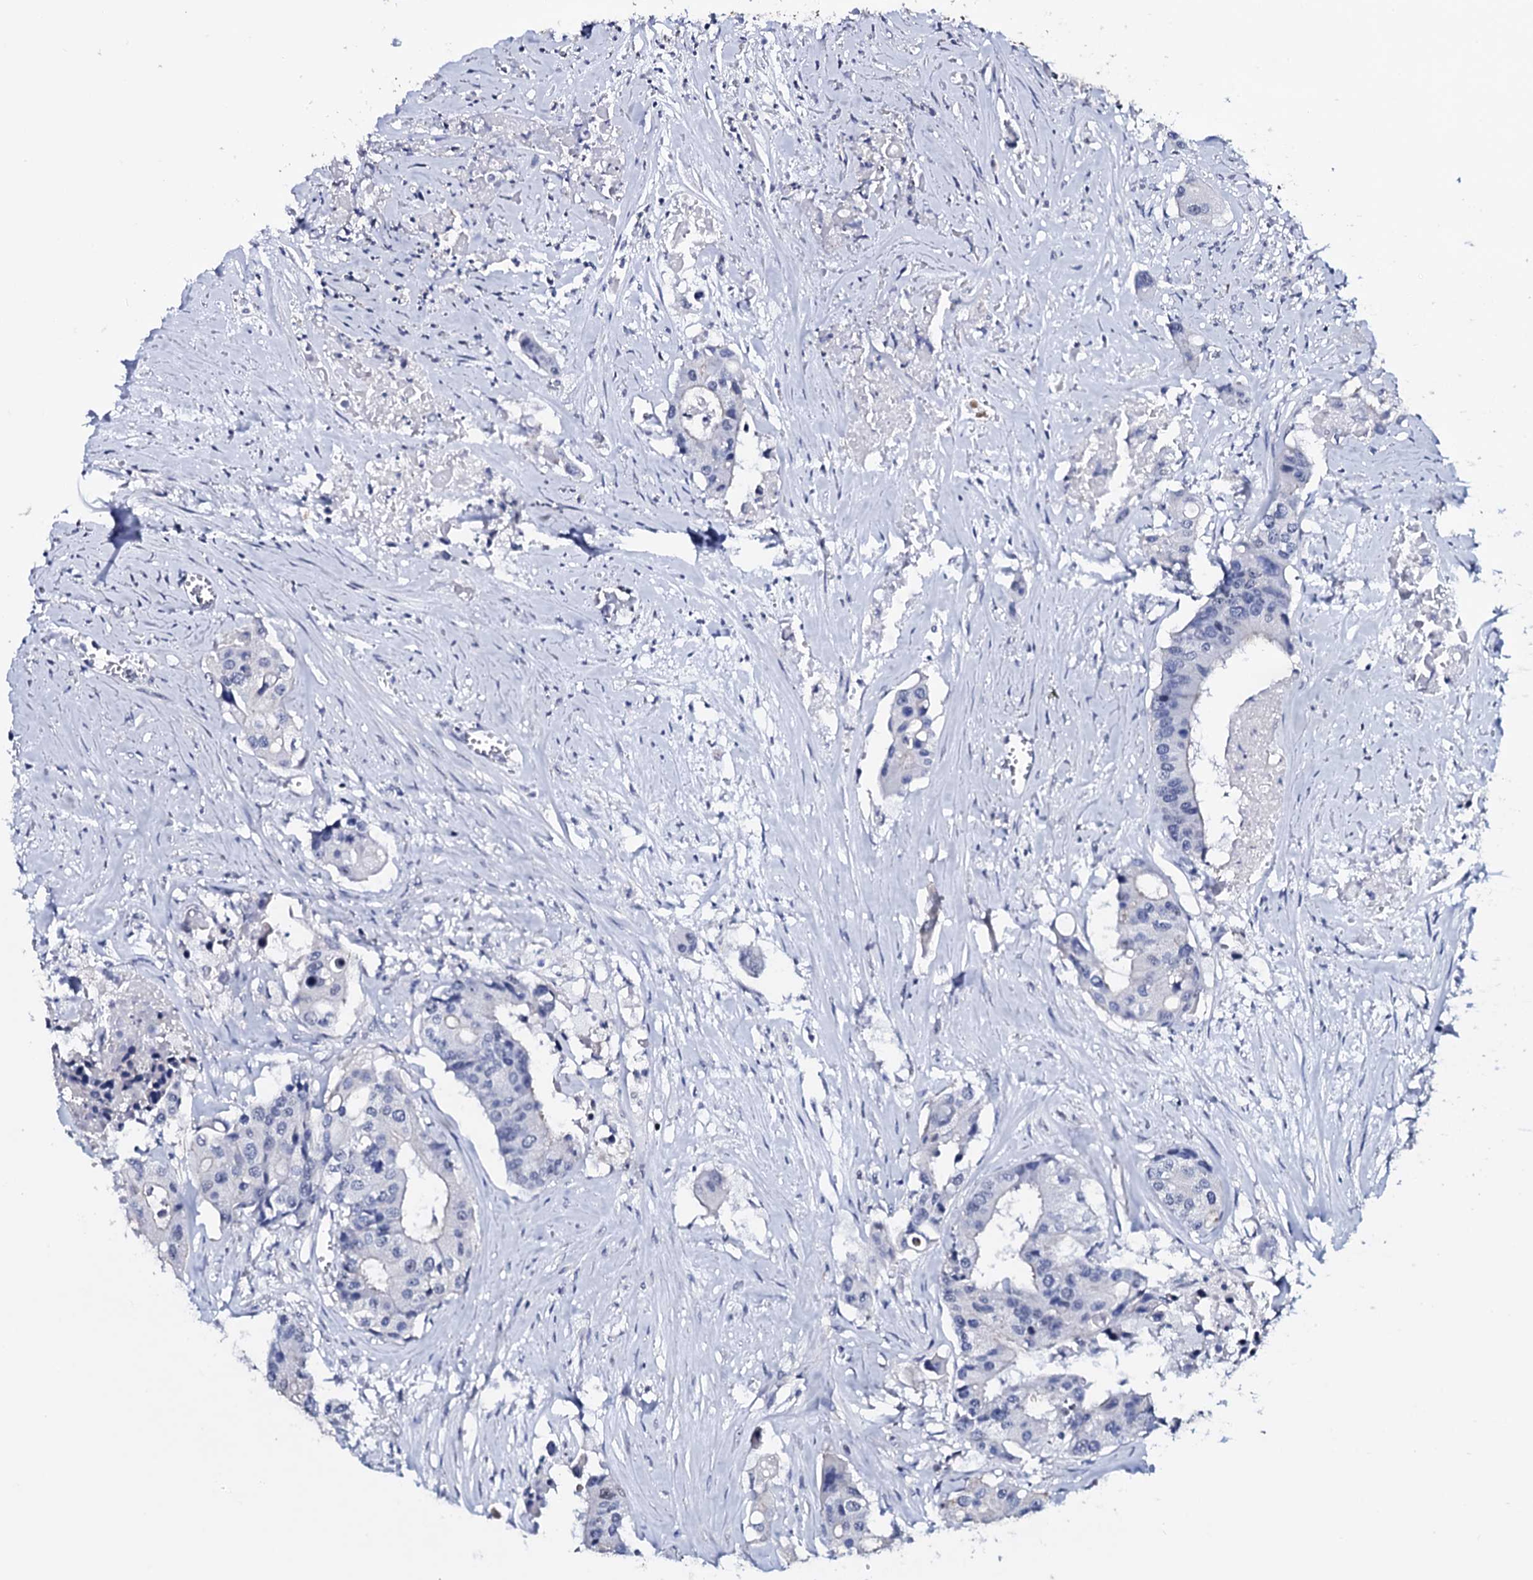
{"staining": {"intensity": "negative", "quantity": "none", "location": "none"}, "tissue": "colorectal cancer", "cell_type": "Tumor cells", "image_type": "cancer", "snomed": [{"axis": "morphology", "description": "Adenocarcinoma, NOS"}, {"axis": "topography", "description": "Colon"}], "caption": "This is an immunohistochemistry histopathology image of human adenocarcinoma (colorectal). There is no expression in tumor cells.", "gene": "NPM2", "patient": {"sex": "male", "age": 77}}